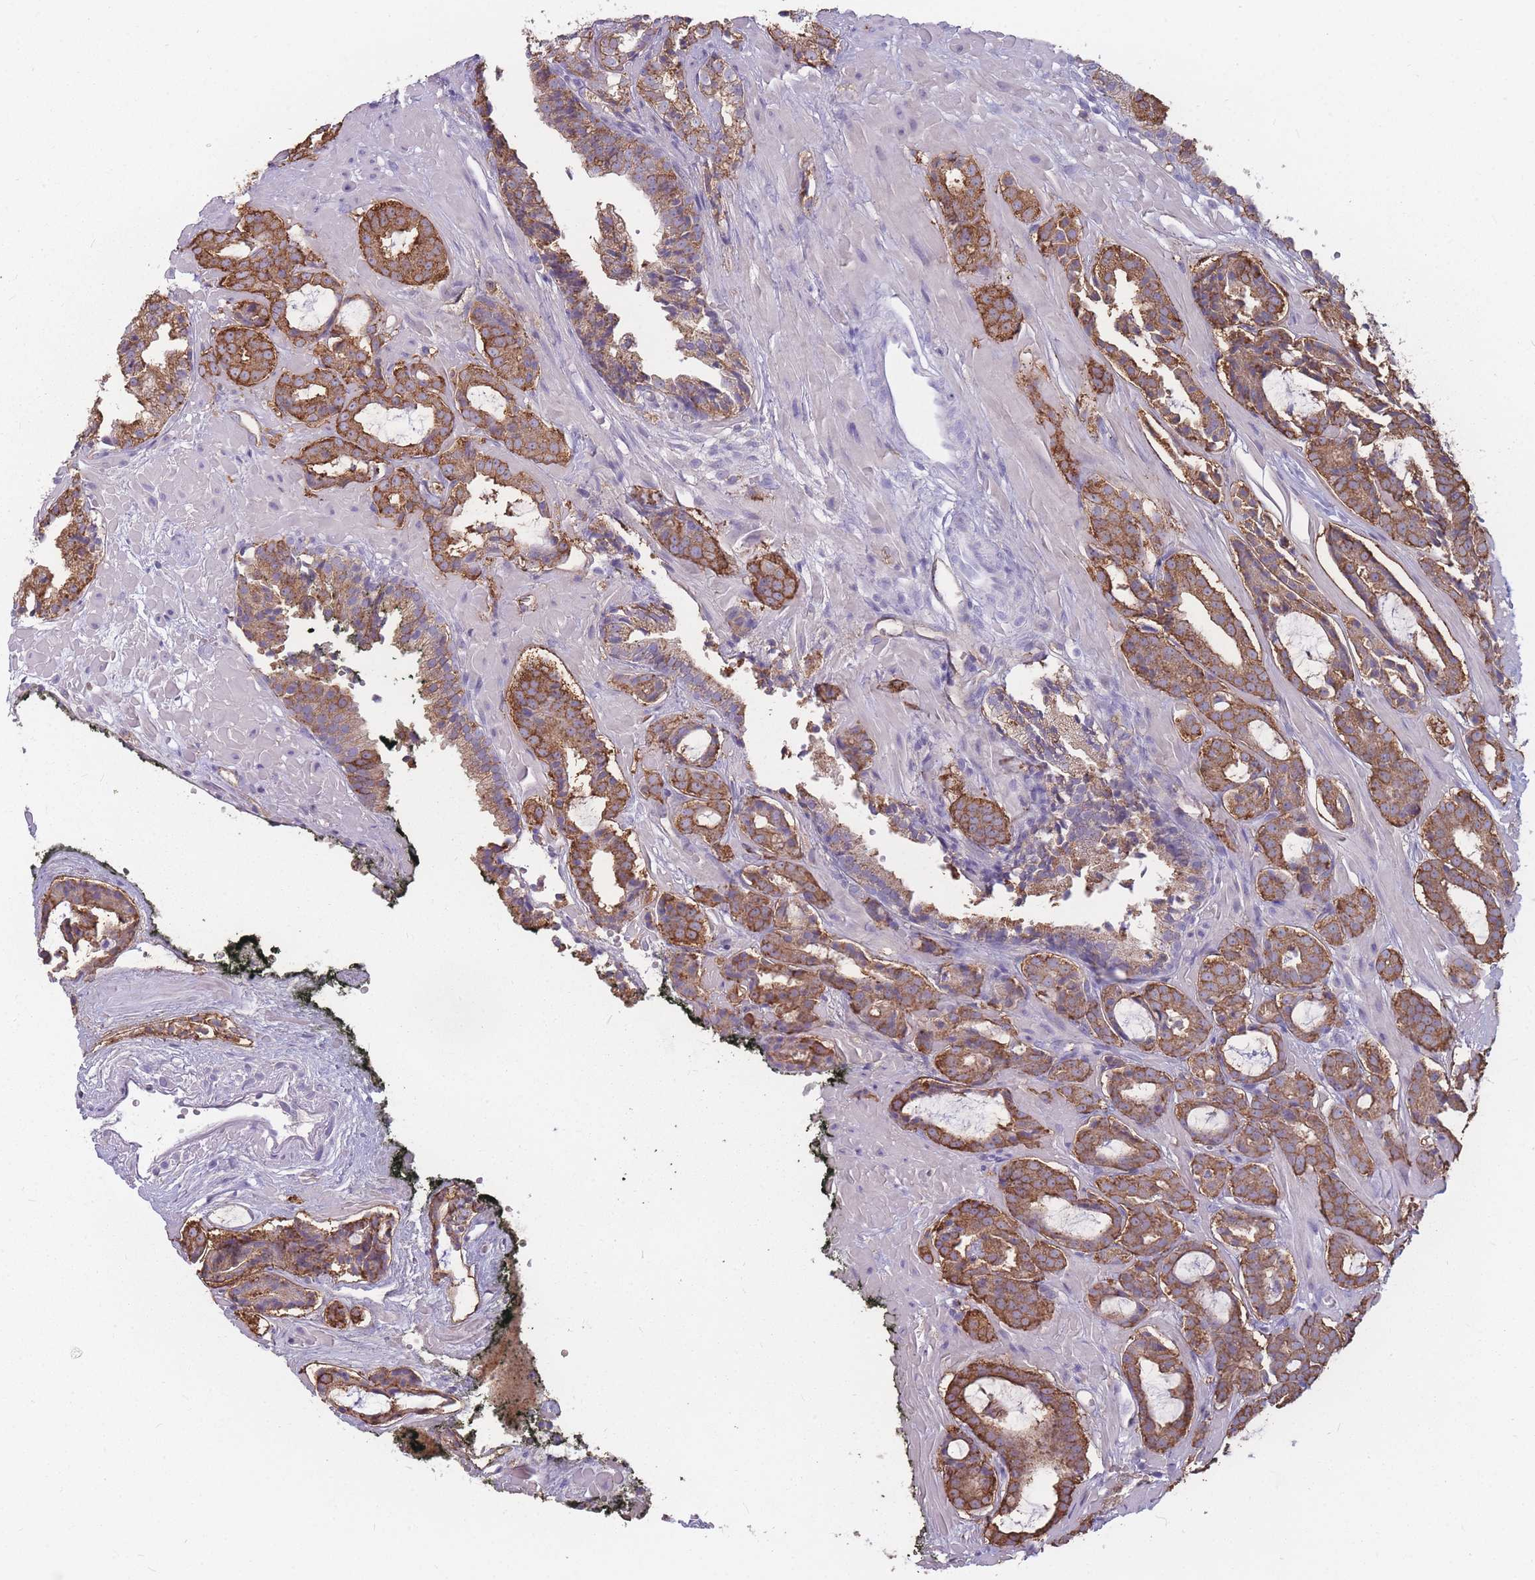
{"staining": {"intensity": "moderate", "quantity": ">75%", "location": "cytoplasmic/membranous"}, "tissue": "prostate cancer", "cell_type": "Tumor cells", "image_type": "cancer", "snomed": [{"axis": "morphology", "description": "Adenocarcinoma, High grade"}, {"axis": "topography", "description": "Prostate"}], "caption": "DAB (3,3'-diaminobenzidine) immunohistochemical staining of high-grade adenocarcinoma (prostate) reveals moderate cytoplasmic/membranous protein positivity in about >75% of tumor cells. The staining was performed using DAB, with brown indicating positive protein expression. Nuclei are stained blue with hematoxylin.", "gene": "GNA11", "patient": {"sex": "male", "age": 71}}